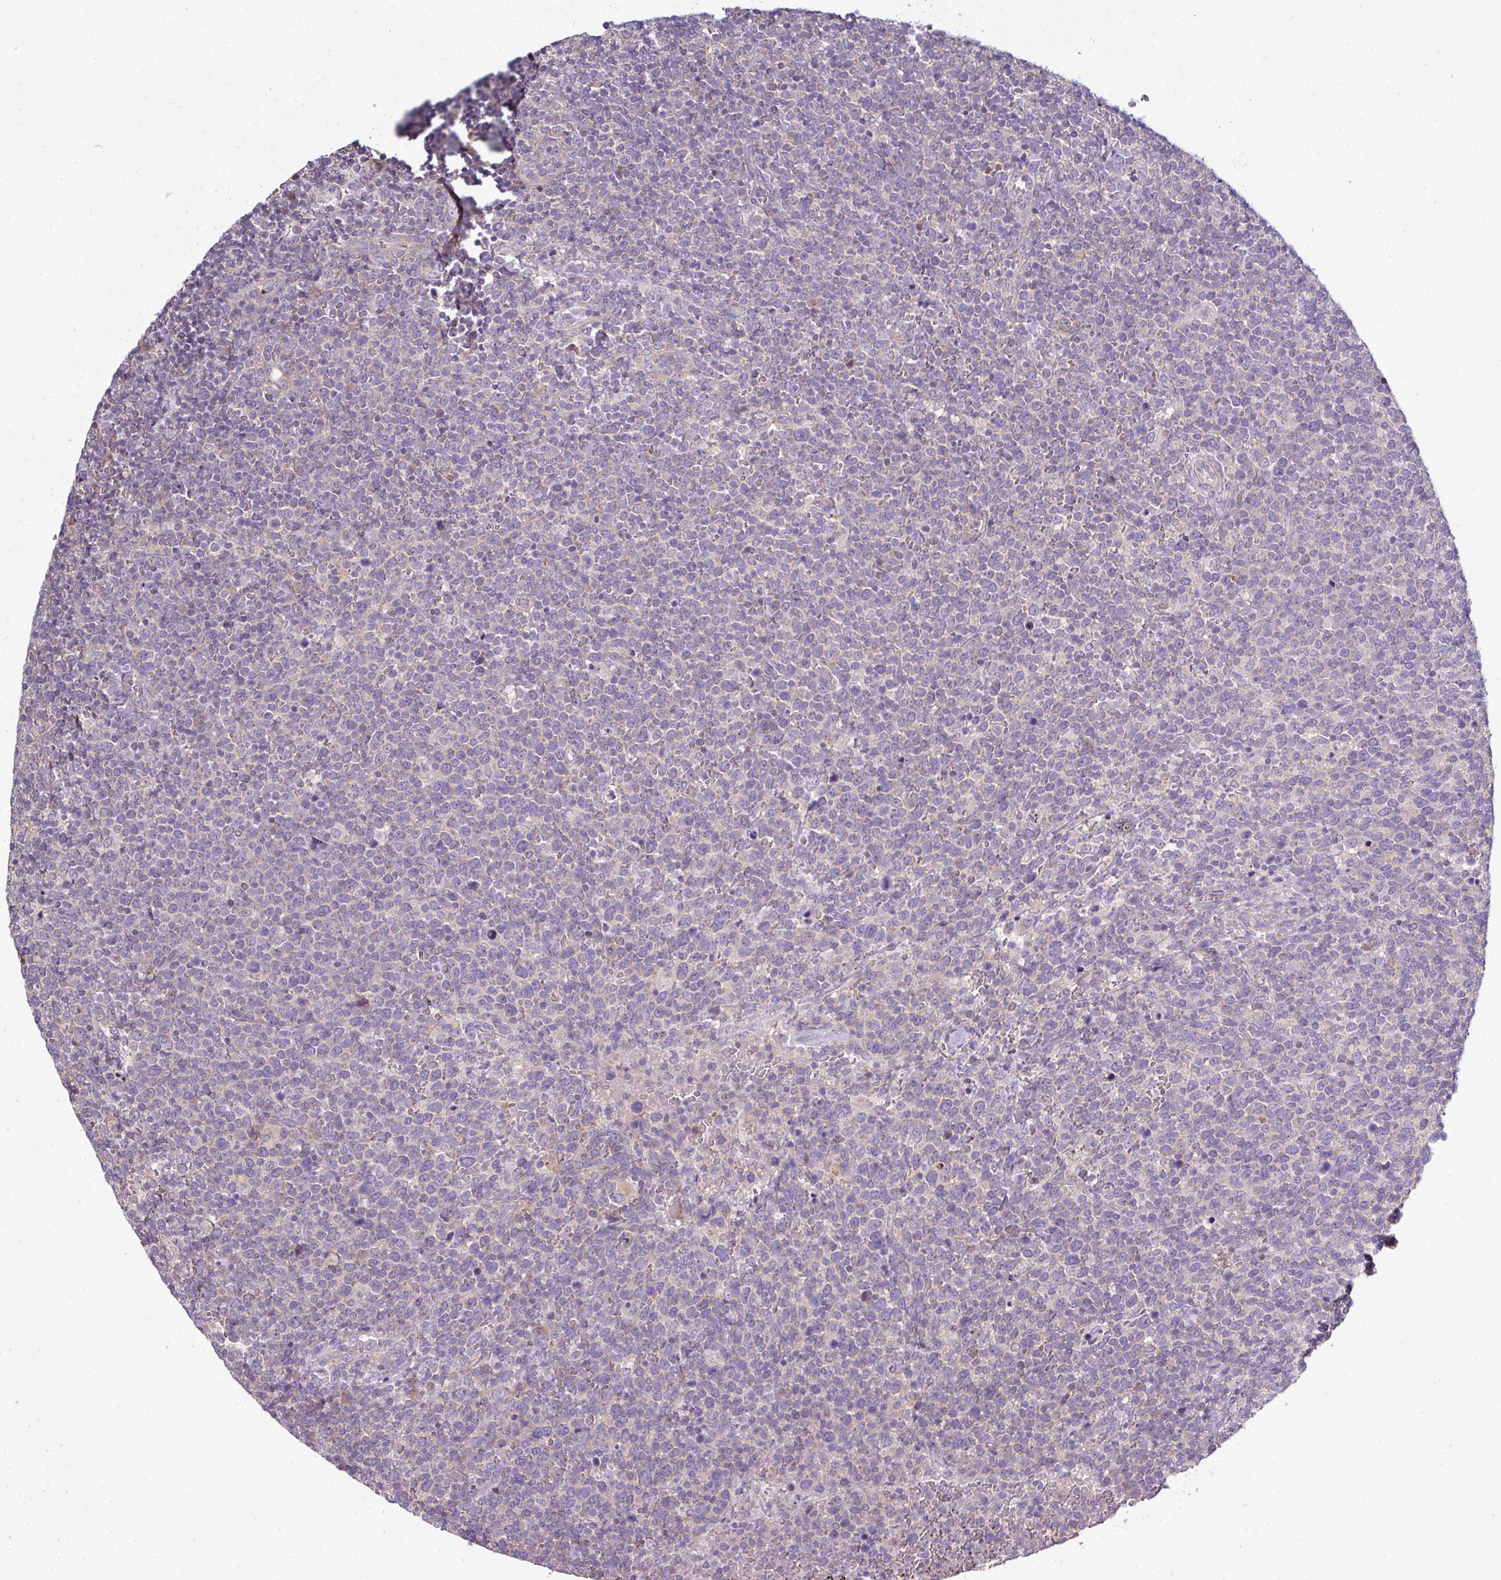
{"staining": {"intensity": "negative", "quantity": "none", "location": "none"}, "tissue": "lymphoma", "cell_type": "Tumor cells", "image_type": "cancer", "snomed": [{"axis": "morphology", "description": "Malignant lymphoma, non-Hodgkin's type, High grade"}, {"axis": "topography", "description": "Lymph node"}], "caption": "The IHC image has no significant positivity in tumor cells of lymphoma tissue.", "gene": "AGAP5", "patient": {"sex": "male", "age": 61}}